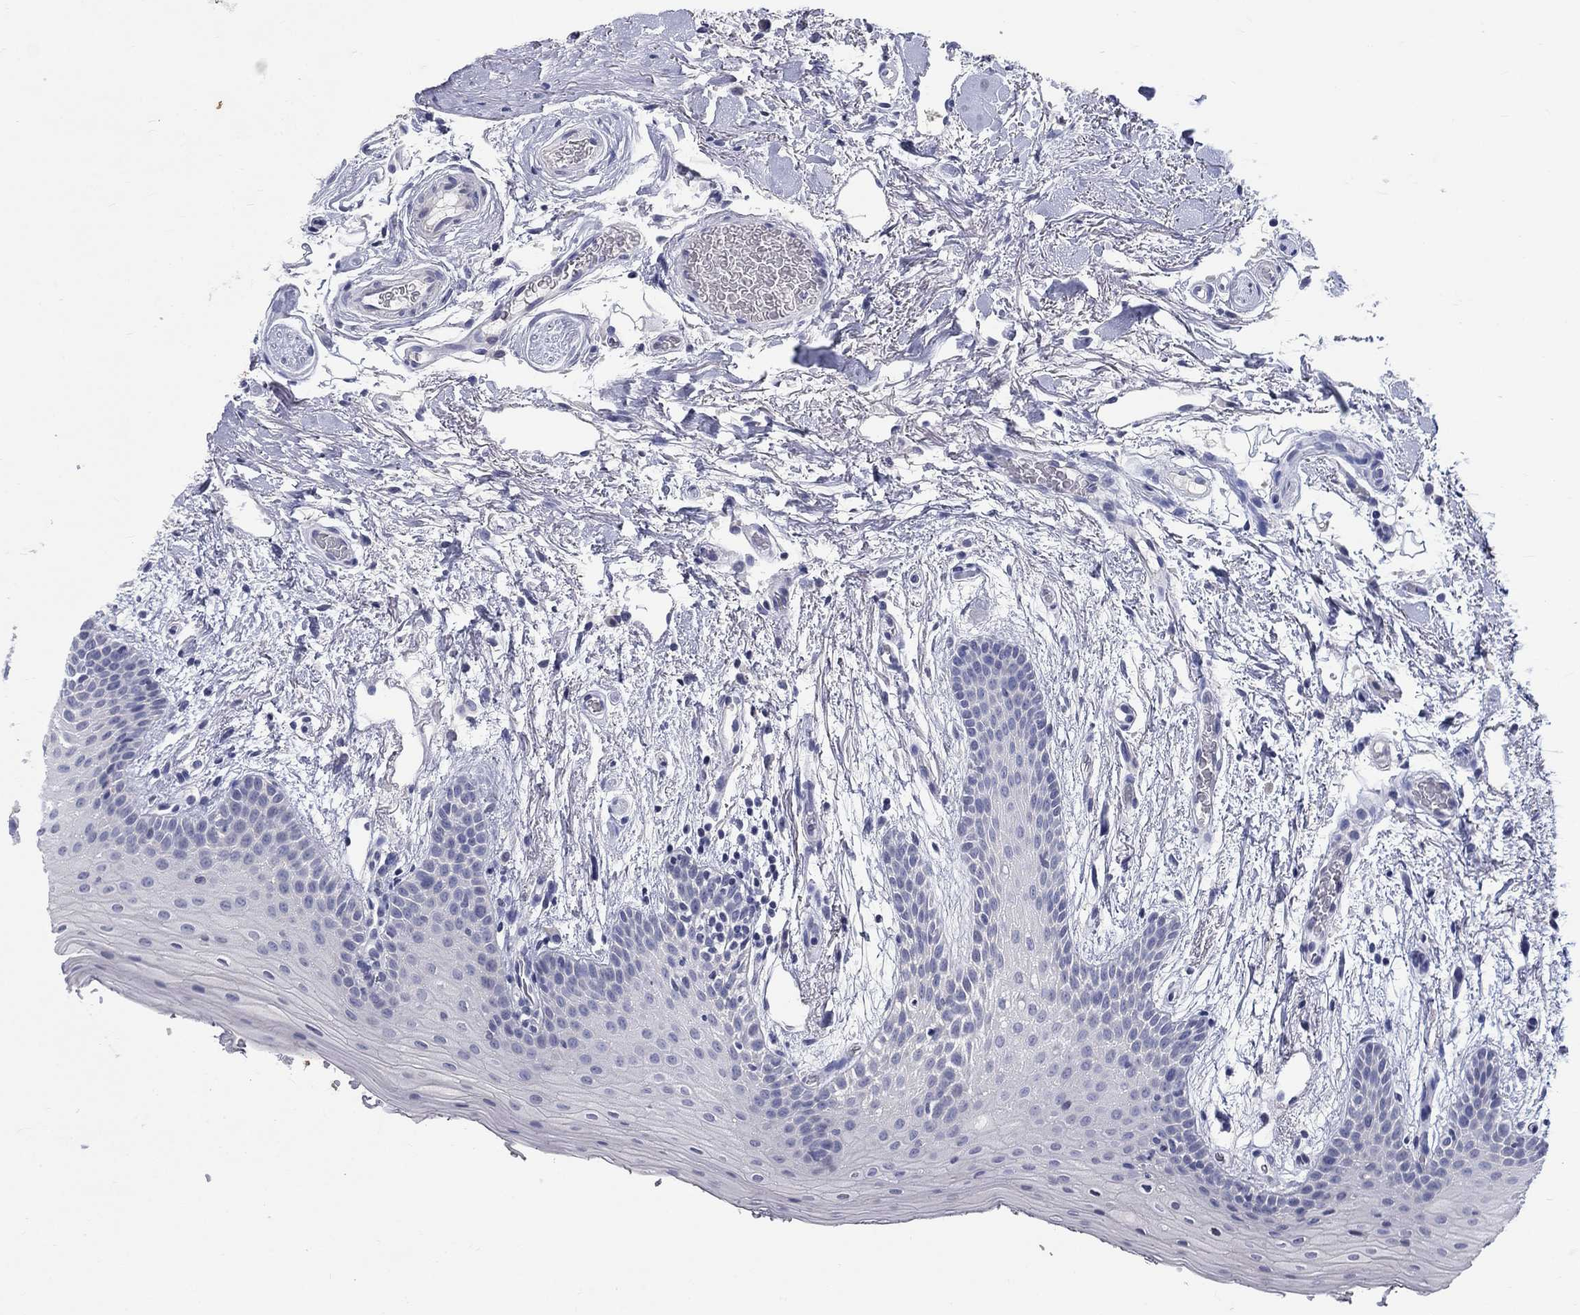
{"staining": {"intensity": "negative", "quantity": "none", "location": "none"}, "tissue": "oral mucosa", "cell_type": "Squamous epithelial cells", "image_type": "normal", "snomed": [{"axis": "morphology", "description": "Normal tissue, NOS"}, {"axis": "topography", "description": "Oral tissue"}, {"axis": "topography", "description": "Tounge, NOS"}], "caption": "High magnification brightfield microscopy of benign oral mucosa stained with DAB (brown) and counterstained with hematoxylin (blue): squamous epithelial cells show no significant positivity. Nuclei are stained in blue.", "gene": "ELAVL4", "patient": {"sex": "female", "age": 86}}